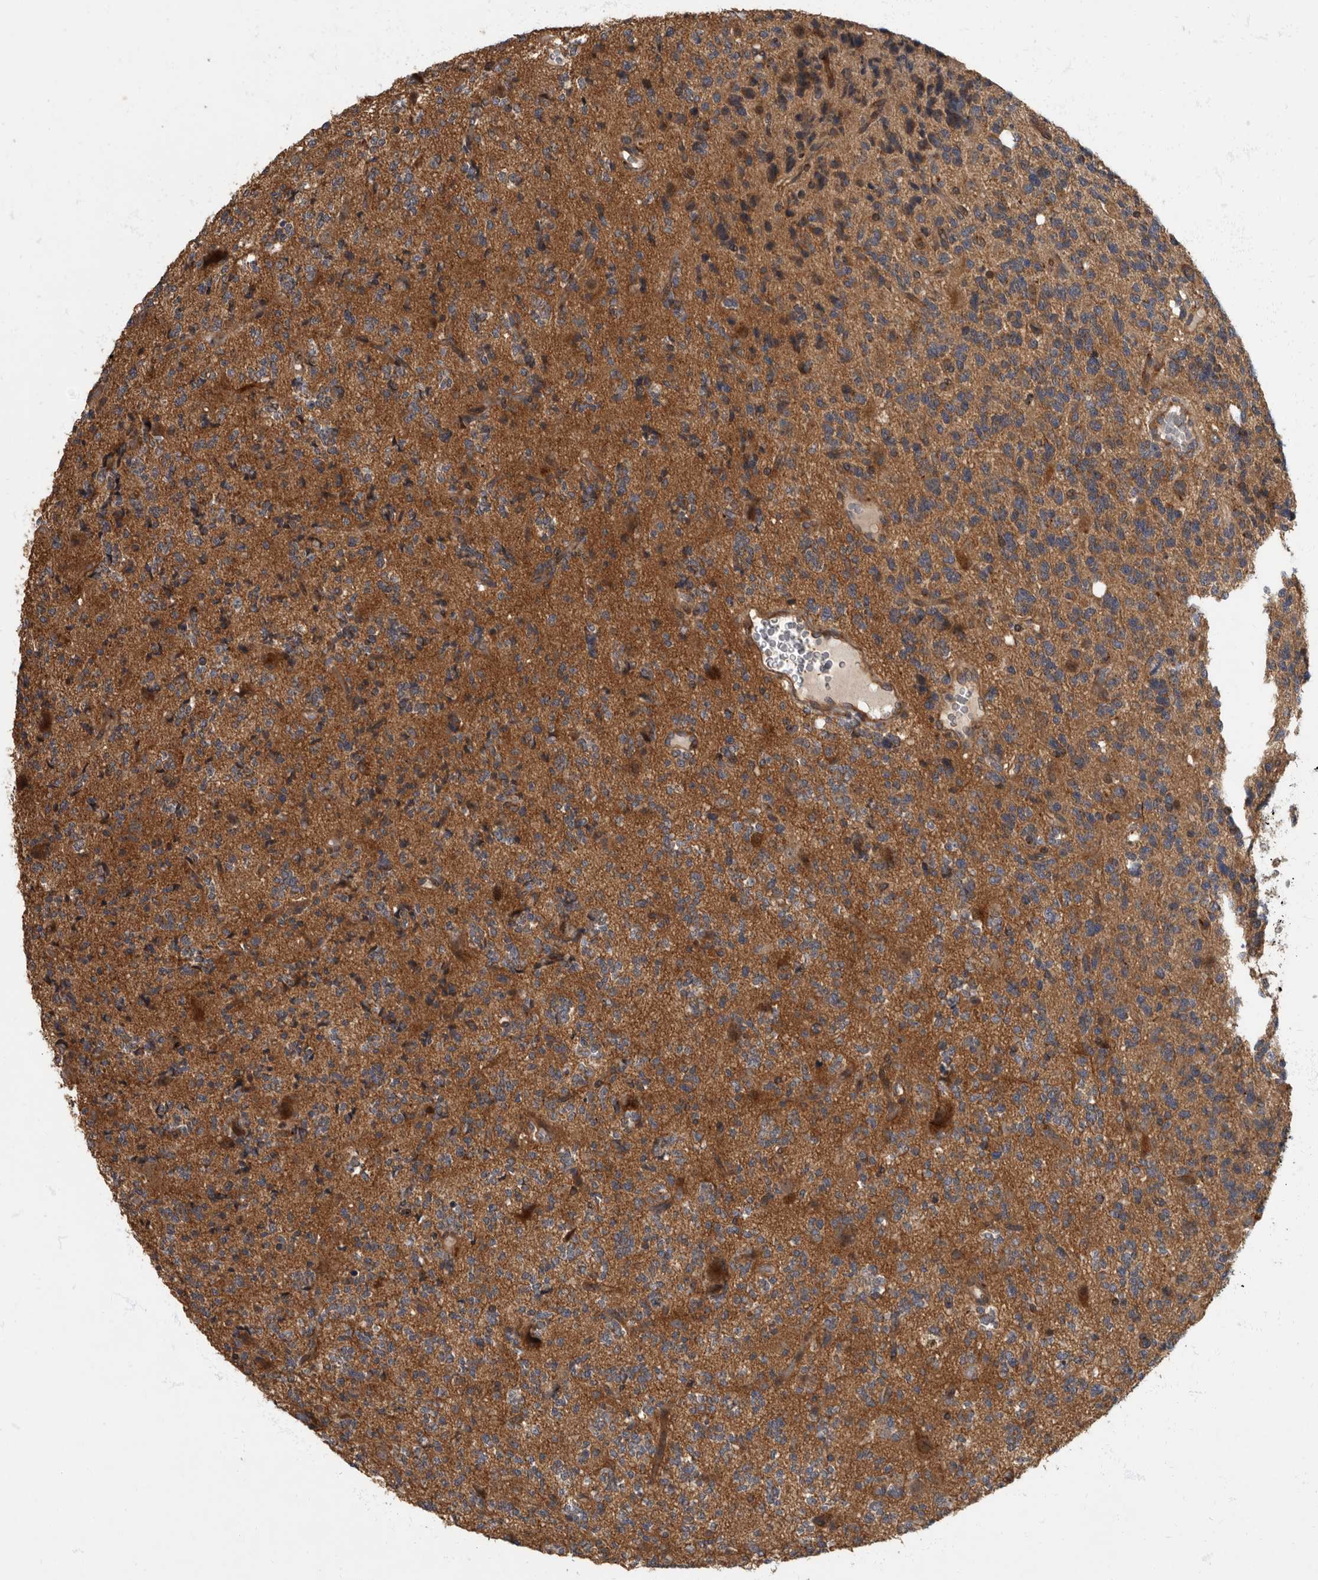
{"staining": {"intensity": "moderate", "quantity": ">75%", "location": "cytoplasmic/membranous"}, "tissue": "glioma", "cell_type": "Tumor cells", "image_type": "cancer", "snomed": [{"axis": "morphology", "description": "Glioma, malignant, High grade"}, {"axis": "topography", "description": "Brain"}], "caption": "Protein staining shows moderate cytoplasmic/membranous staining in about >75% of tumor cells in high-grade glioma (malignant).", "gene": "IQCK", "patient": {"sex": "female", "age": 62}}